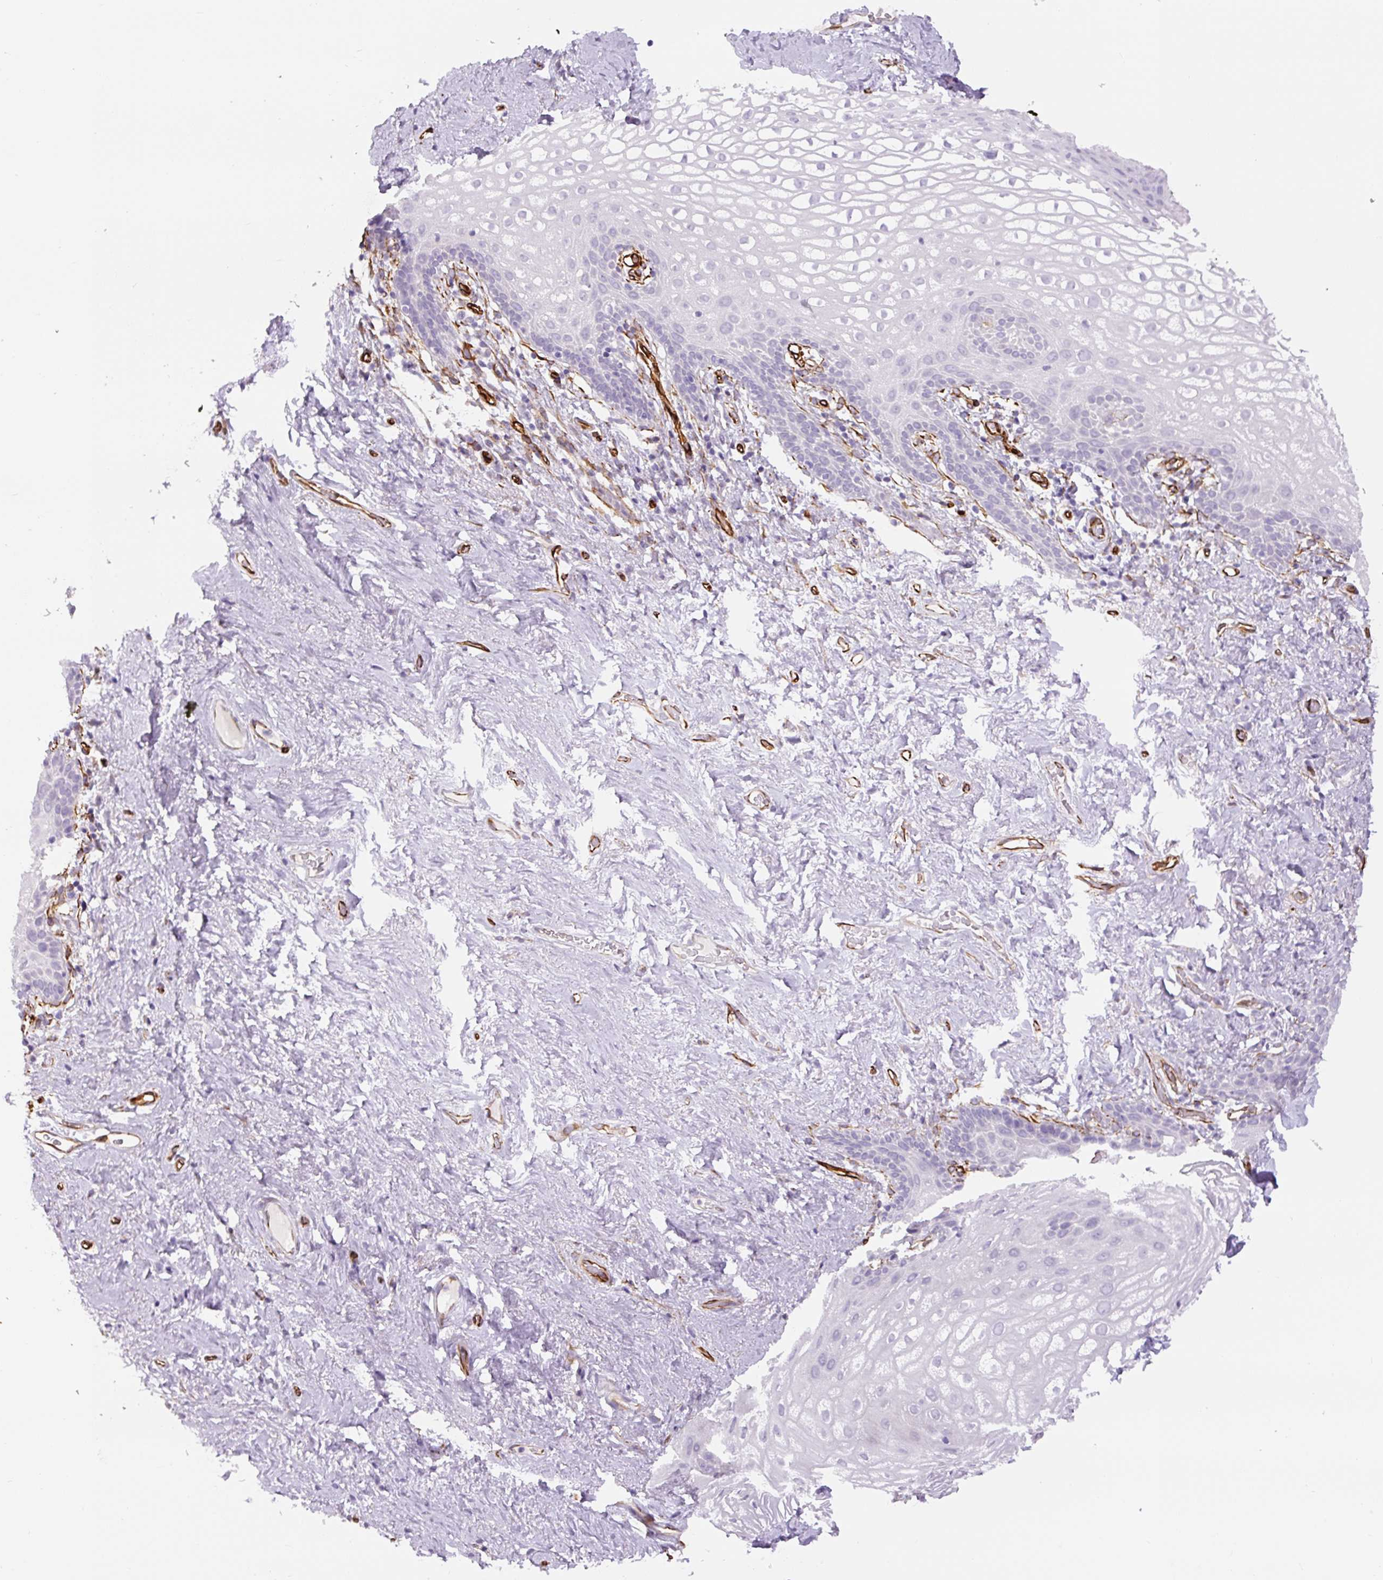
{"staining": {"intensity": "negative", "quantity": "none", "location": "none"}, "tissue": "vagina", "cell_type": "Squamous epithelial cells", "image_type": "normal", "snomed": [{"axis": "morphology", "description": "Normal tissue, NOS"}, {"axis": "topography", "description": "Vagina"}, {"axis": "topography", "description": "Peripheral nerve tissue"}], "caption": "A high-resolution photomicrograph shows IHC staining of benign vagina, which exhibits no significant staining in squamous epithelial cells. (Brightfield microscopy of DAB immunohistochemistry at high magnification).", "gene": "NES", "patient": {"sex": "female", "age": 71}}